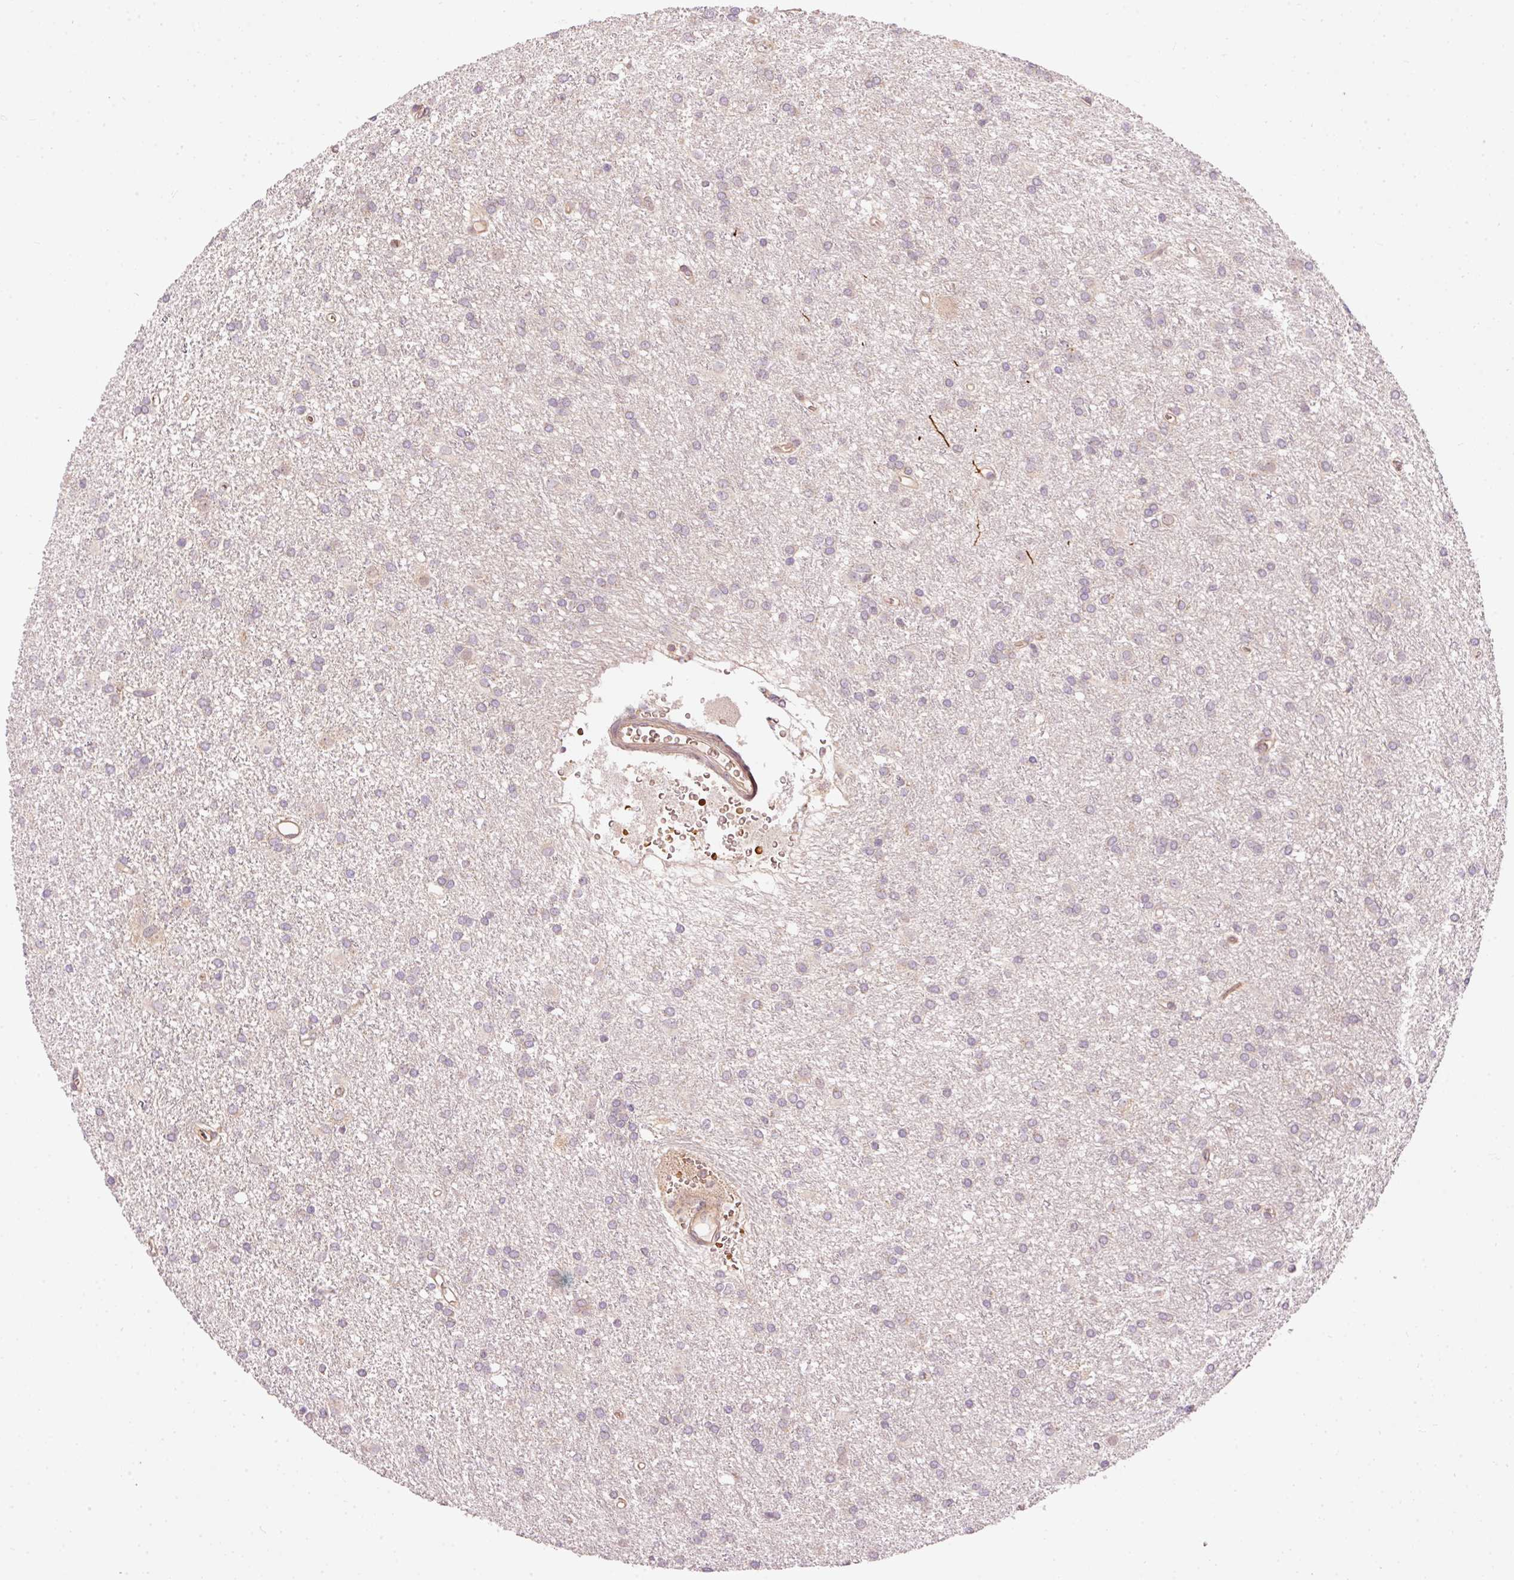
{"staining": {"intensity": "negative", "quantity": "none", "location": "none"}, "tissue": "glioma", "cell_type": "Tumor cells", "image_type": "cancer", "snomed": [{"axis": "morphology", "description": "Glioma, malignant, High grade"}, {"axis": "topography", "description": "Brain"}], "caption": "Immunohistochemical staining of human malignant high-grade glioma displays no significant expression in tumor cells.", "gene": "ADCY4", "patient": {"sex": "female", "age": 50}}